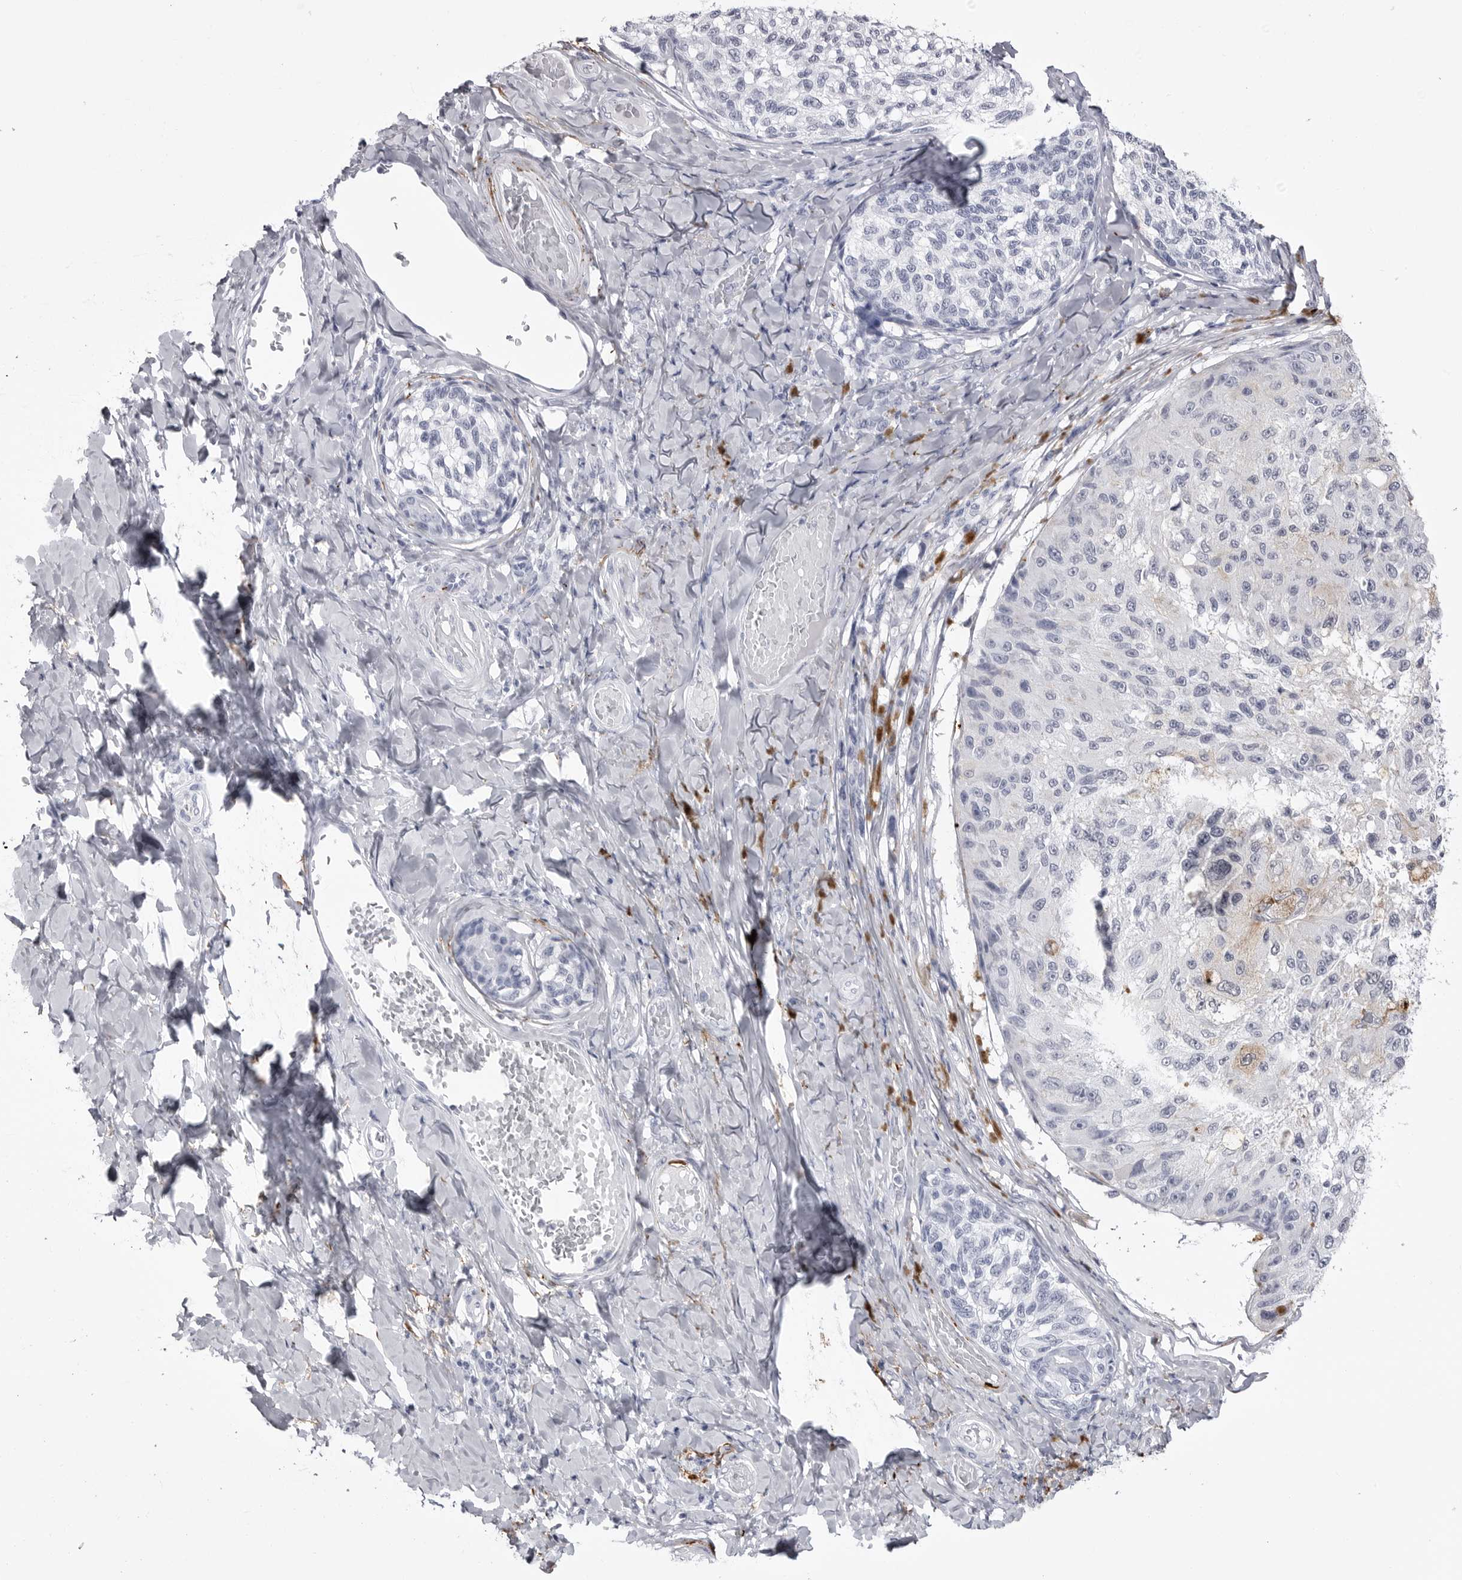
{"staining": {"intensity": "negative", "quantity": "none", "location": "none"}, "tissue": "melanoma", "cell_type": "Tumor cells", "image_type": "cancer", "snomed": [{"axis": "morphology", "description": "Malignant melanoma, NOS"}, {"axis": "topography", "description": "Skin"}], "caption": "This photomicrograph is of melanoma stained with immunohistochemistry (IHC) to label a protein in brown with the nuclei are counter-stained blue. There is no expression in tumor cells. Nuclei are stained in blue.", "gene": "COL26A1", "patient": {"sex": "female", "age": 73}}